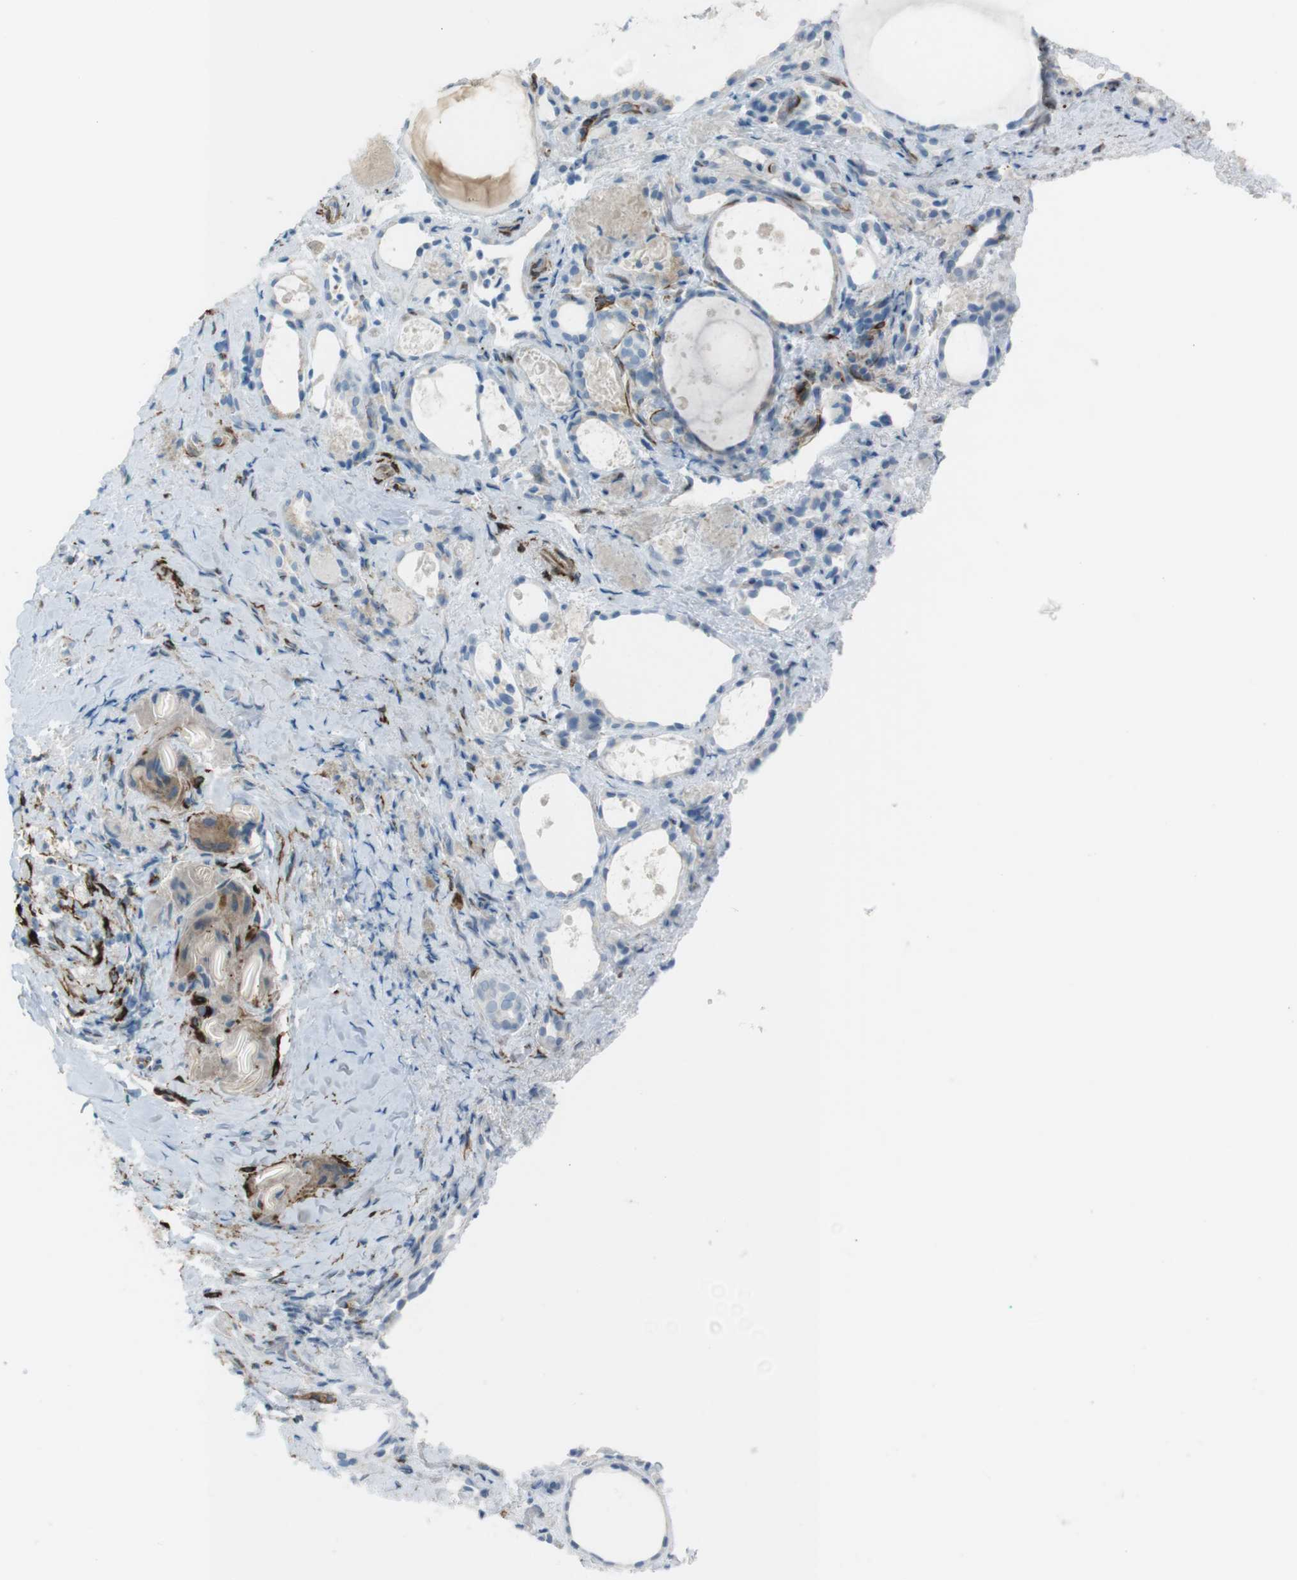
{"staining": {"intensity": "weak", "quantity": "<25%", "location": "cytoplasmic/membranous"}, "tissue": "thyroid gland", "cell_type": "Glandular cells", "image_type": "normal", "snomed": [{"axis": "morphology", "description": "Normal tissue, NOS"}, {"axis": "topography", "description": "Thyroid gland"}], "caption": "There is no significant staining in glandular cells of thyroid gland. Nuclei are stained in blue.", "gene": "TUBB2A", "patient": {"sex": "female", "age": 75}}